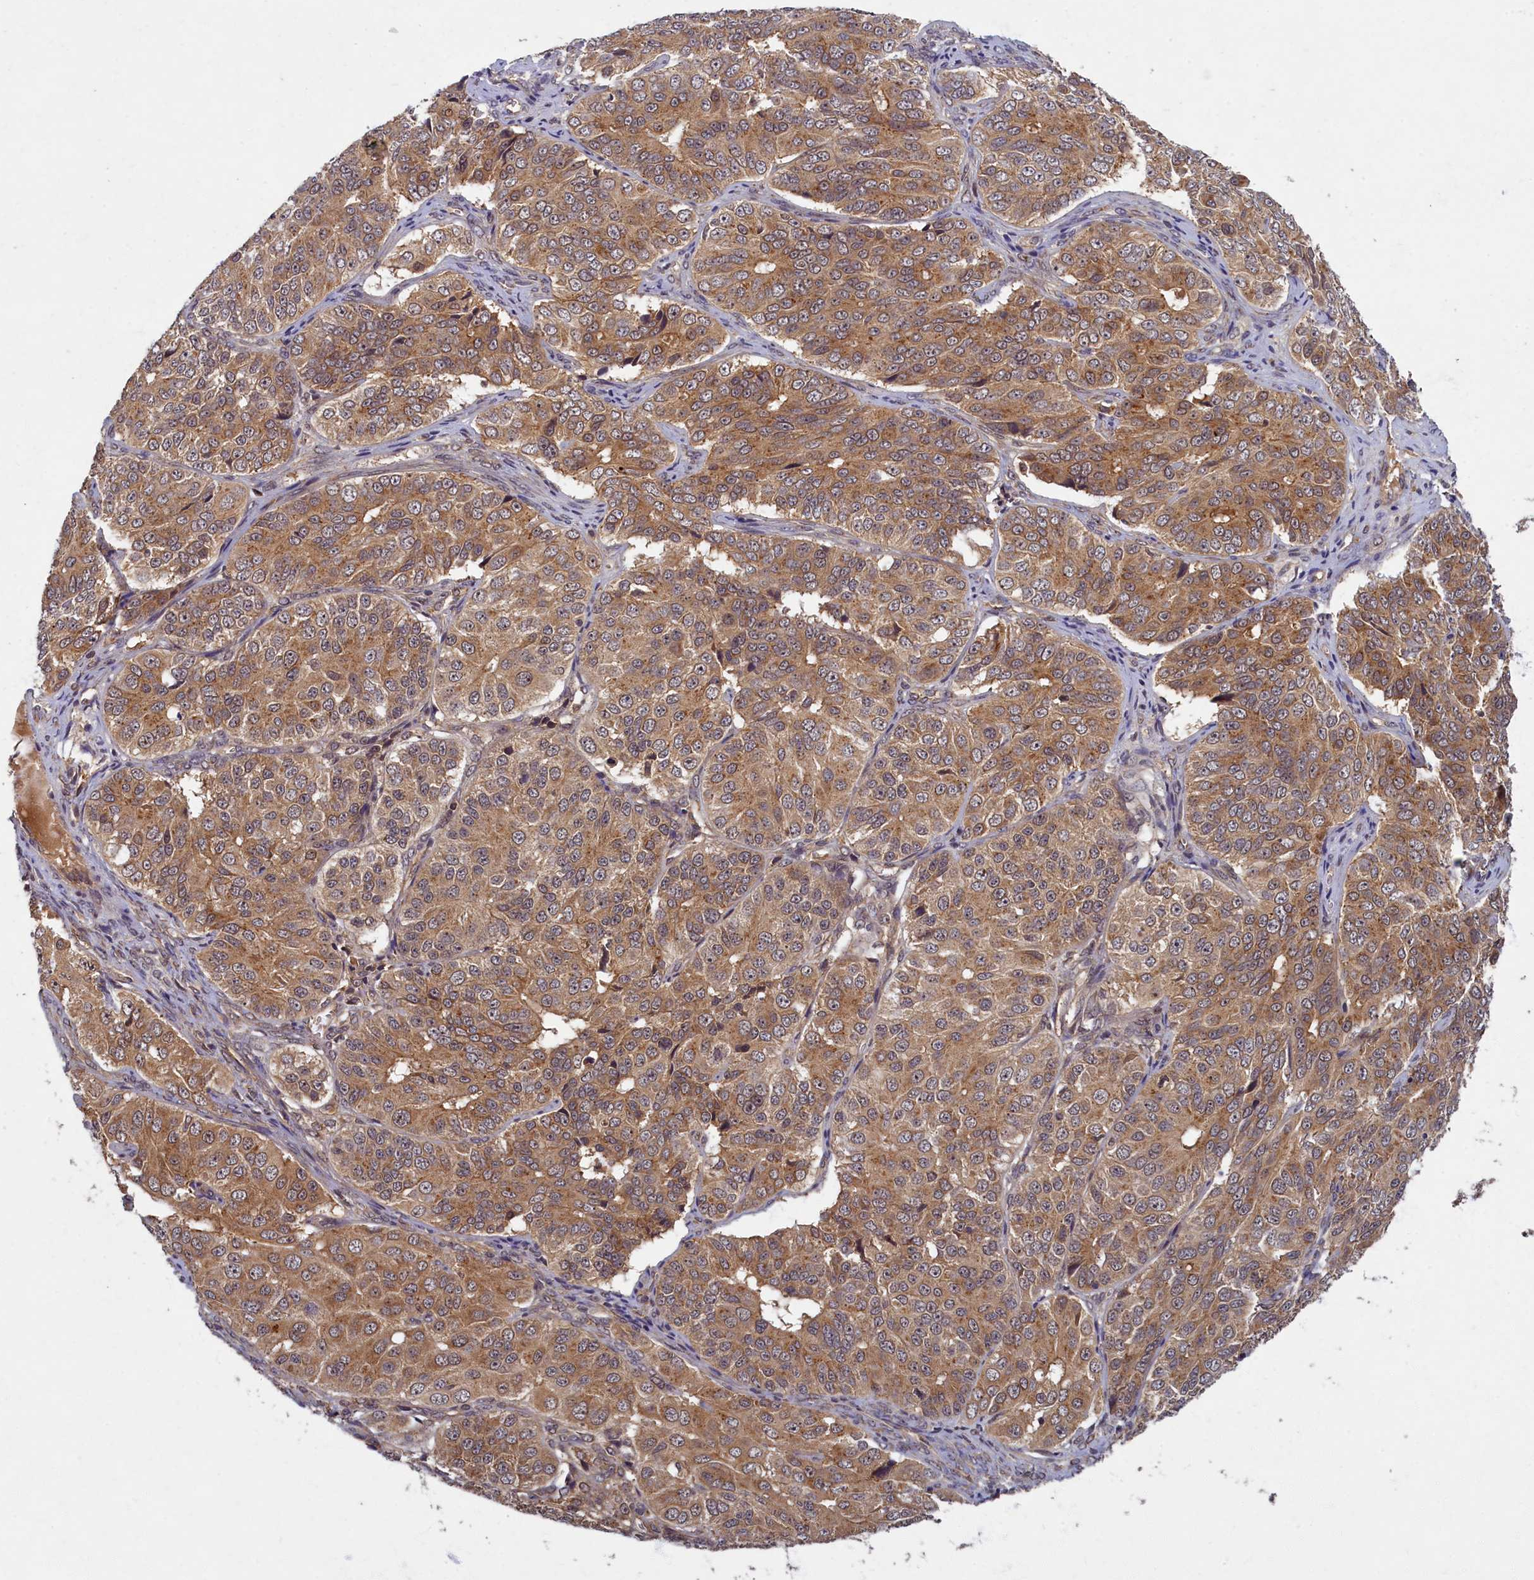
{"staining": {"intensity": "moderate", "quantity": ">75%", "location": "cytoplasmic/membranous"}, "tissue": "ovarian cancer", "cell_type": "Tumor cells", "image_type": "cancer", "snomed": [{"axis": "morphology", "description": "Carcinoma, endometroid"}, {"axis": "topography", "description": "Ovary"}], "caption": "There is medium levels of moderate cytoplasmic/membranous positivity in tumor cells of ovarian cancer (endometroid carcinoma), as demonstrated by immunohistochemical staining (brown color).", "gene": "BICD1", "patient": {"sex": "female", "age": 51}}